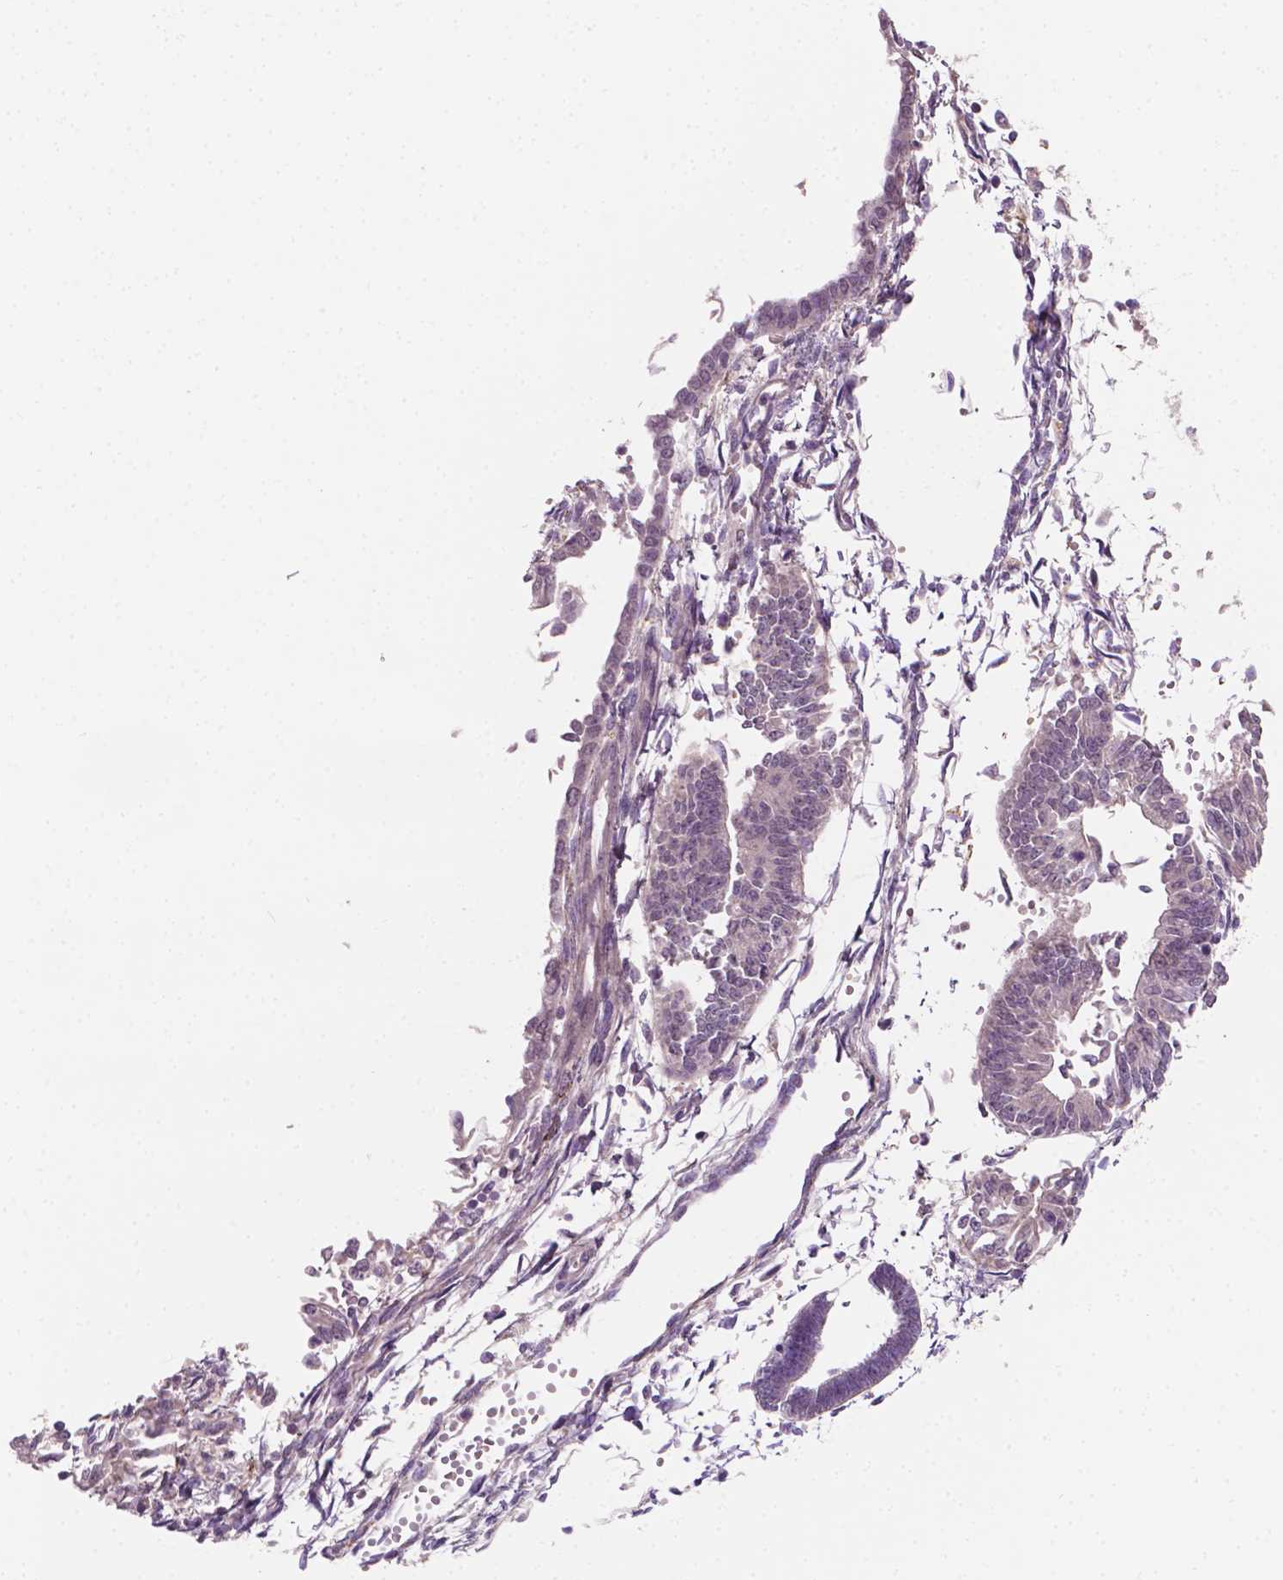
{"staining": {"intensity": "negative", "quantity": "none", "location": "none"}, "tissue": "endometrial cancer", "cell_type": "Tumor cells", "image_type": "cancer", "snomed": [{"axis": "morphology", "description": "Adenocarcinoma, NOS"}, {"axis": "topography", "description": "Endometrium"}], "caption": "Protein analysis of endometrial cancer (adenocarcinoma) exhibits no significant staining in tumor cells. Brightfield microscopy of IHC stained with DAB (3,3'-diaminobenzidine) (brown) and hematoxylin (blue), captured at high magnification.", "gene": "MROH6", "patient": {"sex": "female", "age": 65}}